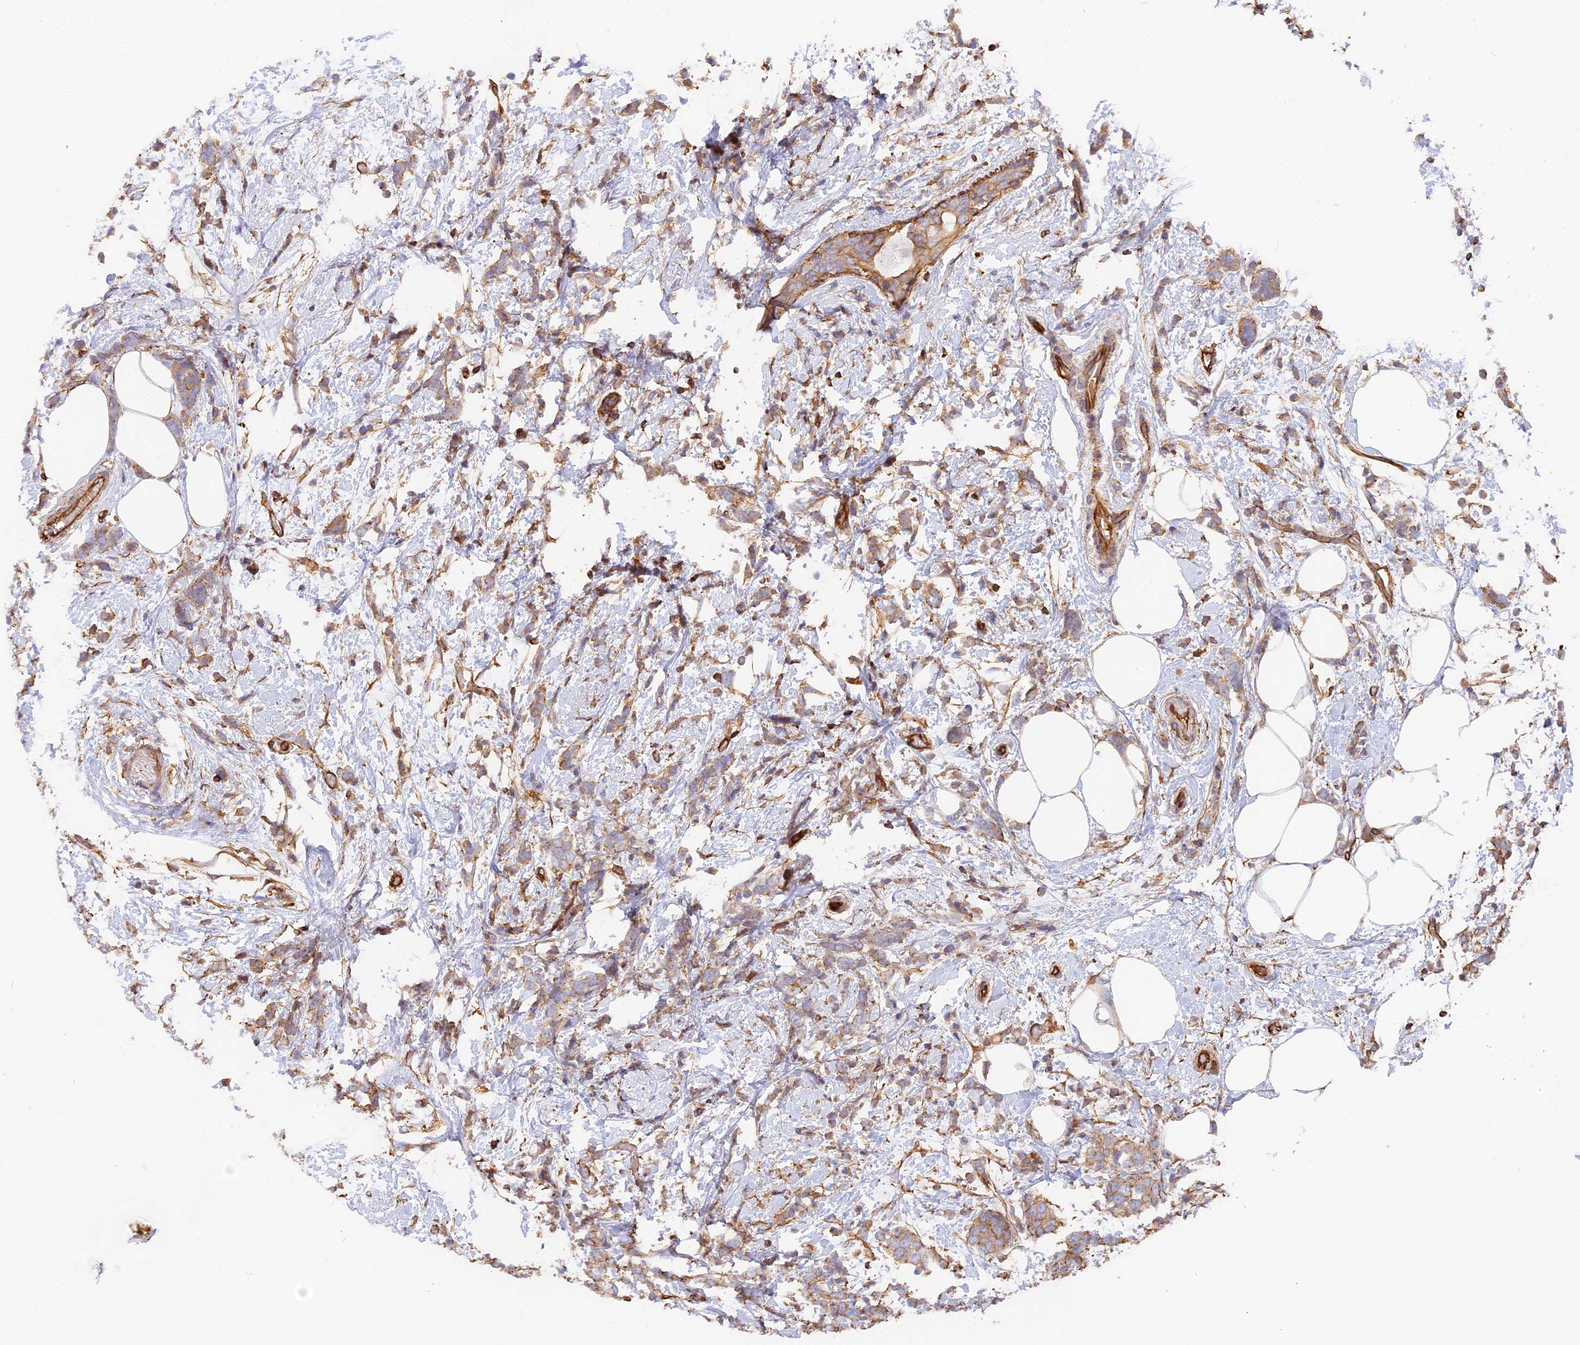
{"staining": {"intensity": "weak", "quantity": ">75%", "location": "cytoplasmic/membranous"}, "tissue": "breast cancer", "cell_type": "Tumor cells", "image_type": "cancer", "snomed": [{"axis": "morphology", "description": "Lobular carcinoma"}, {"axis": "topography", "description": "Breast"}], "caption": "This is a histology image of IHC staining of breast cancer, which shows weak expression in the cytoplasmic/membranous of tumor cells.", "gene": "VPS18", "patient": {"sex": "female", "age": 58}}